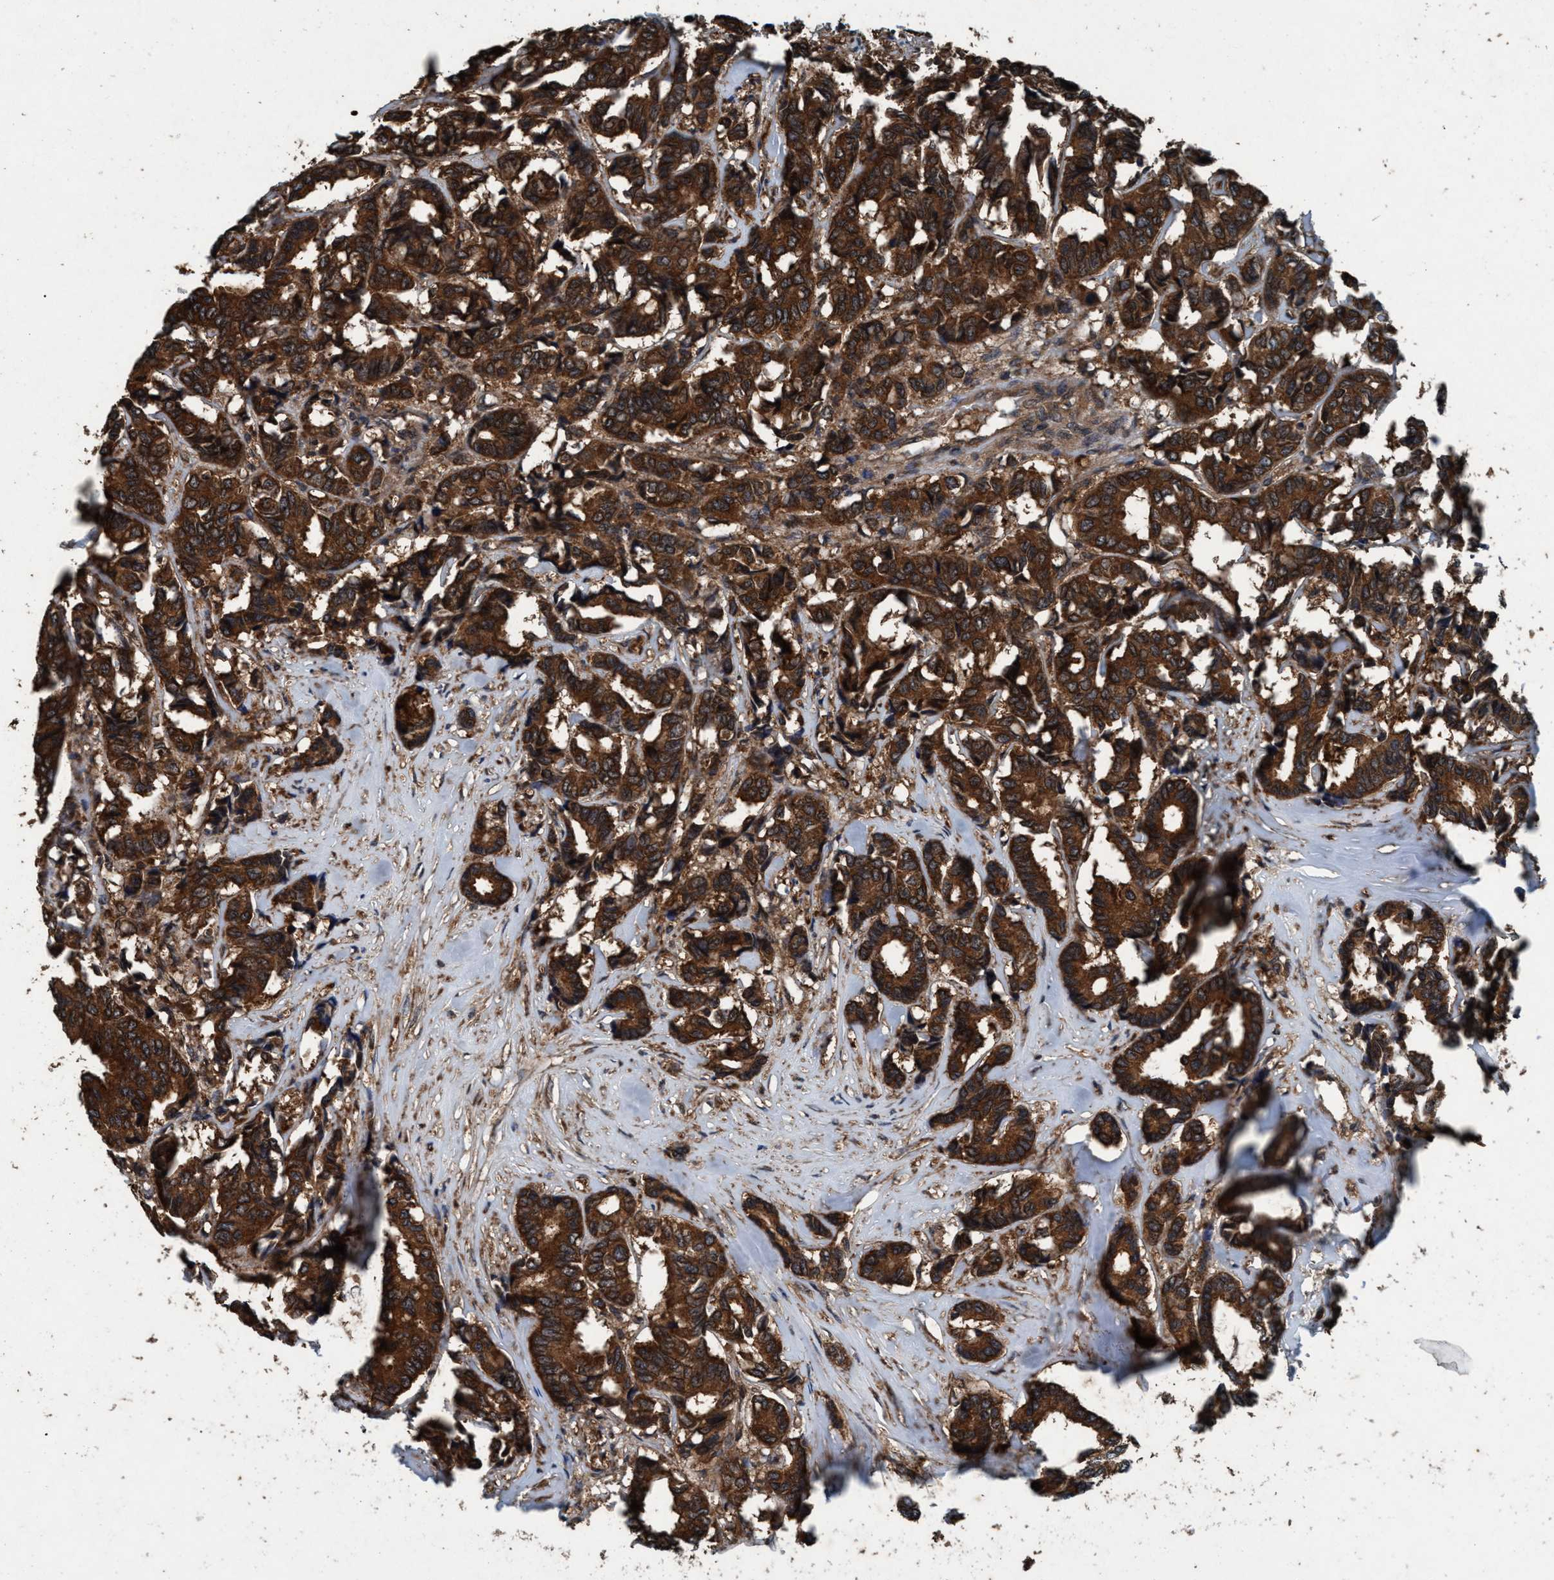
{"staining": {"intensity": "strong", "quantity": ">75%", "location": "cytoplasmic/membranous"}, "tissue": "breast cancer", "cell_type": "Tumor cells", "image_type": "cancer", "snomed": [{"axis": "morphology", "description": "Duct carcinoma"}, {"axis": "topography", "description": "Breast"}], "caption": "This image demonstrates IHC staining of human intraductal carcinoma (breast), with high strong cytoplasmic/membranous expression in approximately >75% of tumor cells.", "gene": "AKT1S1", "patient": {"sex": "female", "age": 87}}